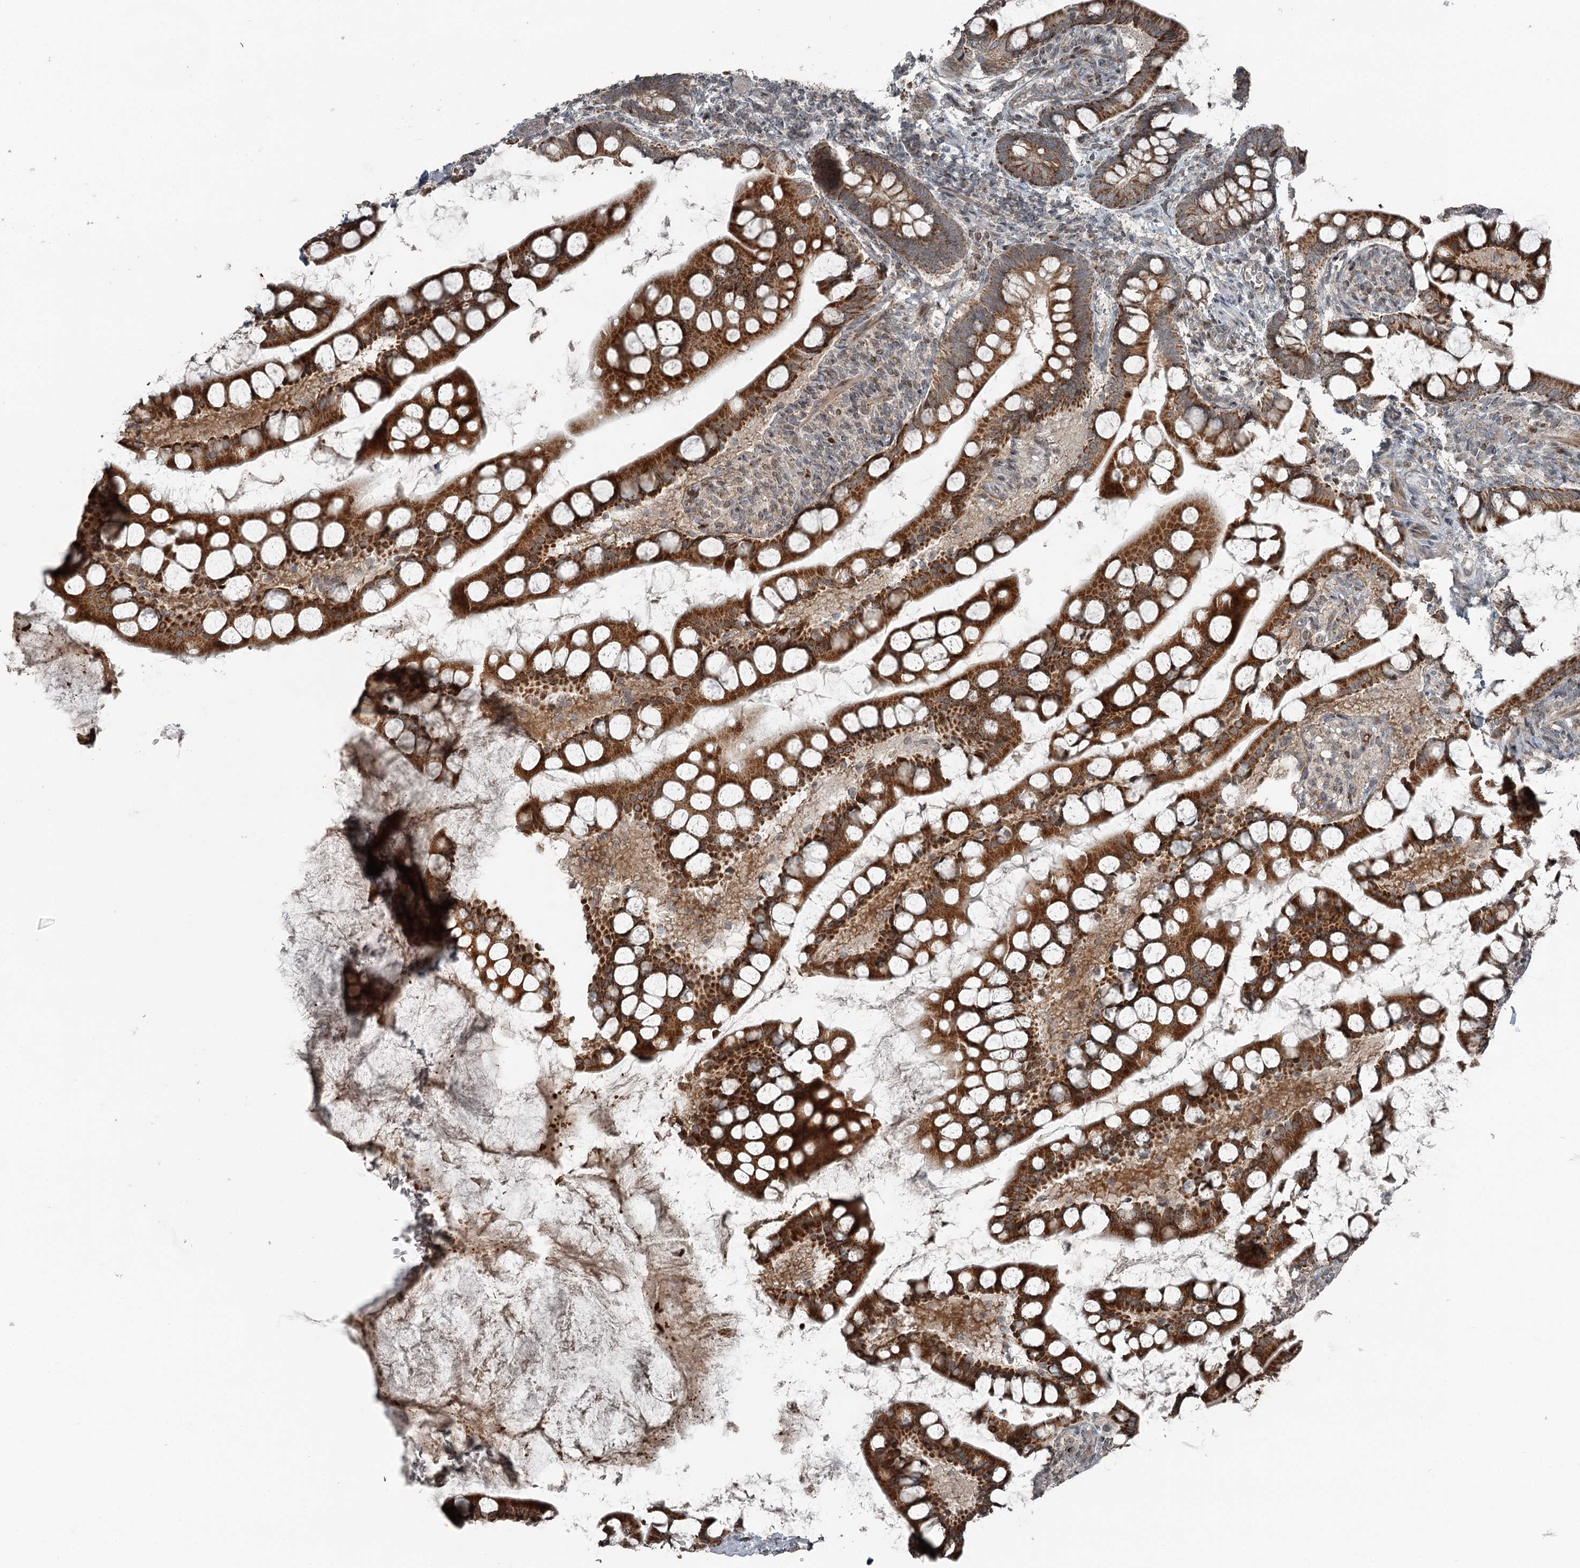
{"staining": {"intensity": "strong", "quantity": ">75%", "location": "cytoplasmic/membranous"}, "tissue": "small intestine", "cell_type": "Glandular cells", "image_type": "normal", "snomed": [{"axis": "morphology", "description": "Normal tissue, NOS"}, {"axis": "topography", "description": "Small intestine"}], "caption": "Immunohistochemistry of benign human small intestine reveals high levels of strong cytoplasmic/membranous expression in about >75% of glandular cells.", "gene": "RASSF8", "patient": {"sex": "male", "age": 52}}